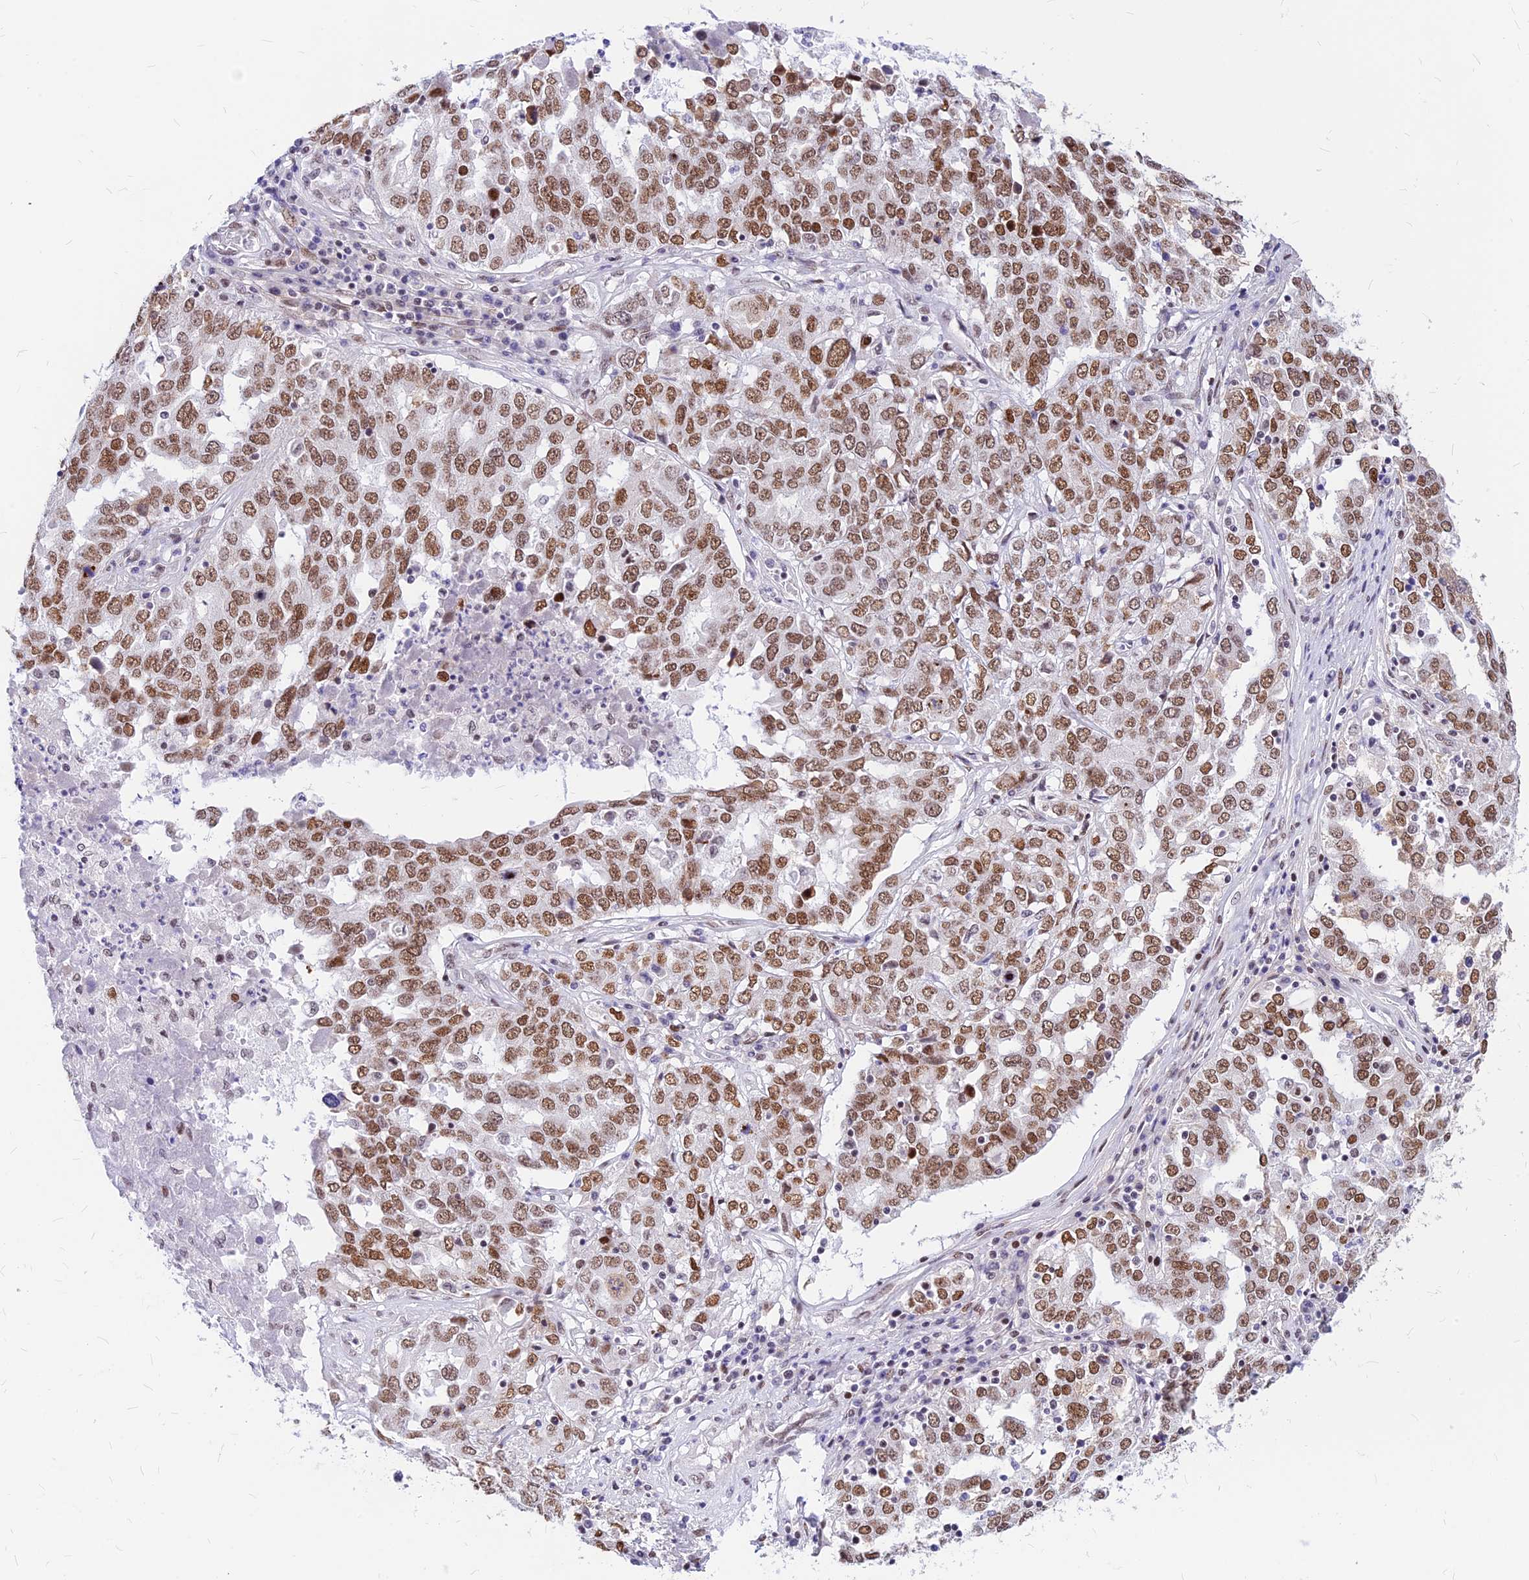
{"staining": {"intensity": "moderate", "quantity": ">75%", "location": "nuclear"}, "tissue": "ovarian cancer", "cell_type": "Tumor cells", "image_type": "cancer", "snomed": [{"axis": "morphology", "description": "Carcinoma, endometroid"}, {"axis": "topography", "description": "Ovary"}], "caption": "A micrograph showing moderate nuclear staining in about >75% of tumor cells in ovarian cancer, as visualized by brown immunohistochemical staining.", "gene": "KCTD13", "patient": {"sex": "female", "age": 62}}